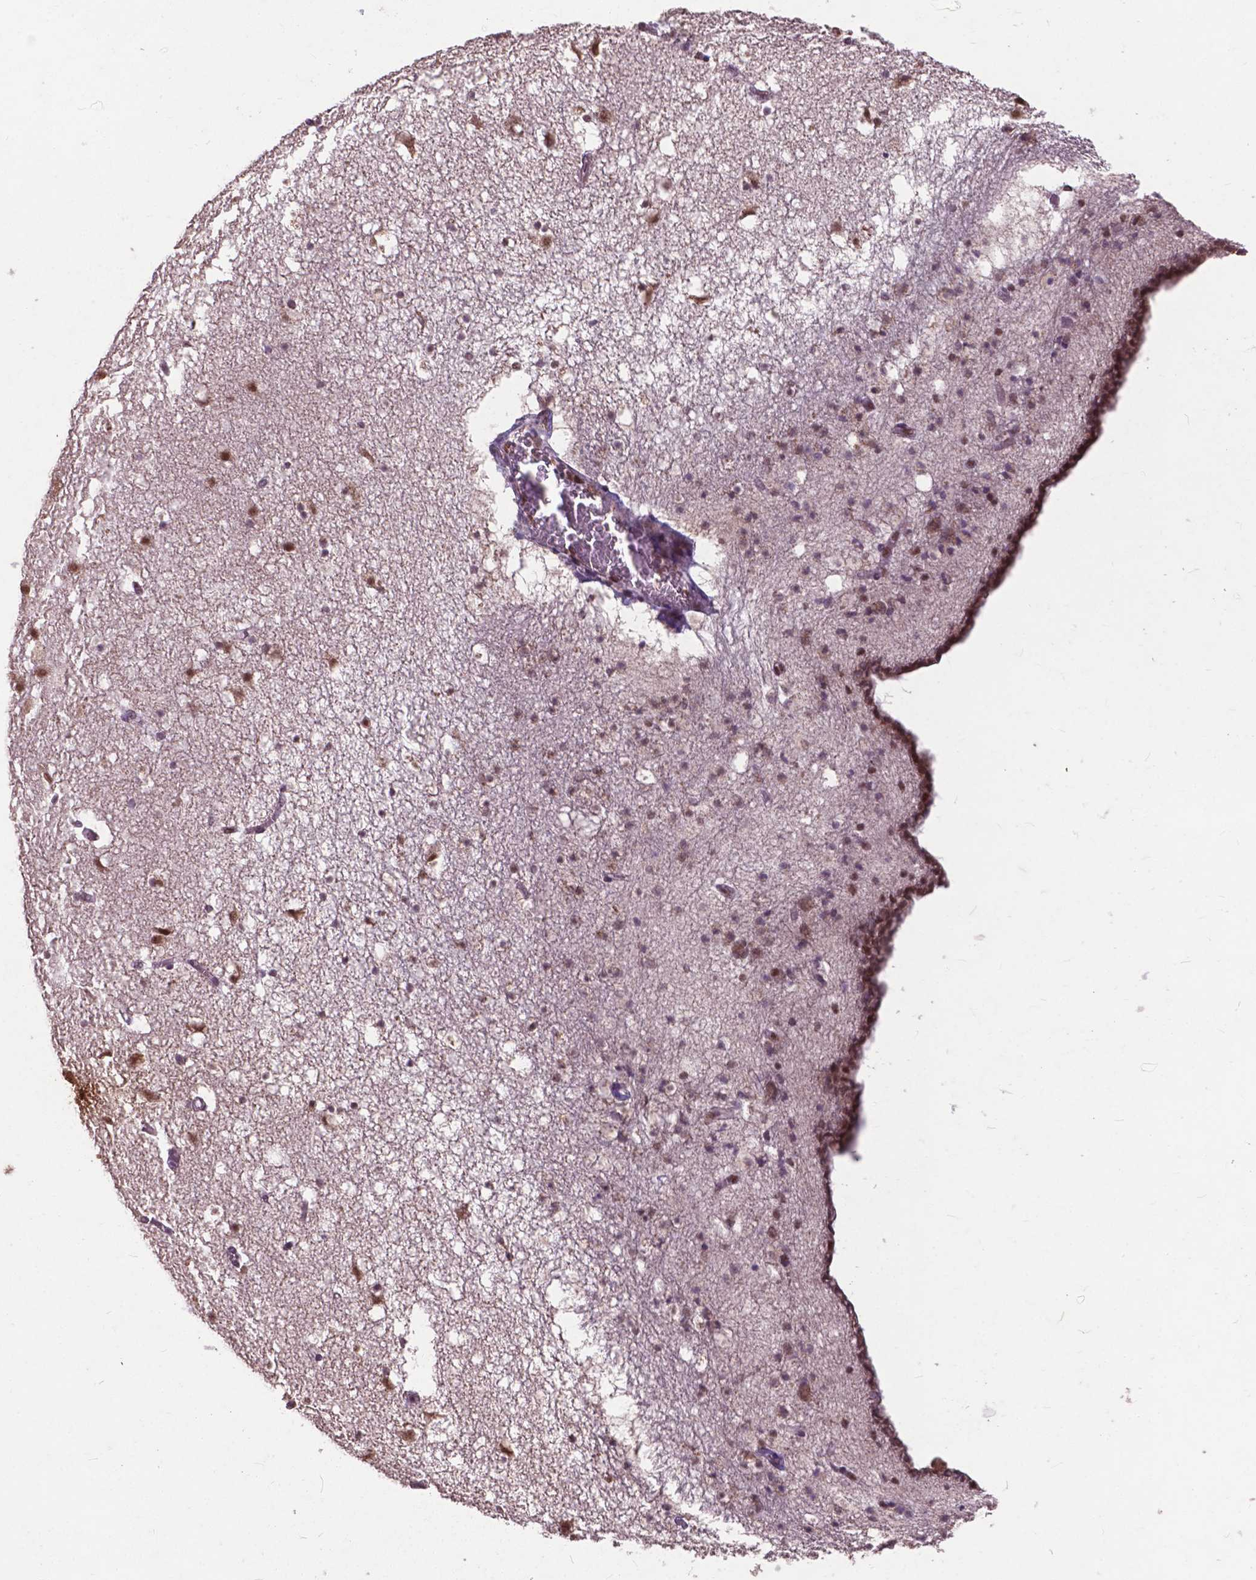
{"staining": {"intensity": "moderate", "quantity": "<25%", "location": "nuclear"}, "tissue": "caudate", "cell_type": "Glial cells", "image_type": "normal", "snomed": [{"axis": "morphology", "description": "Normal tissue, NOS"}, {"axis": "topography", "description": "Lateral ventricle wall"}], "caption": "A brown stain labels moderate nuclear staining of a protein in glial cells of unremarkable caudate.", "gene": "MSH2", "patient": {"sex": "female", "age": 42}}